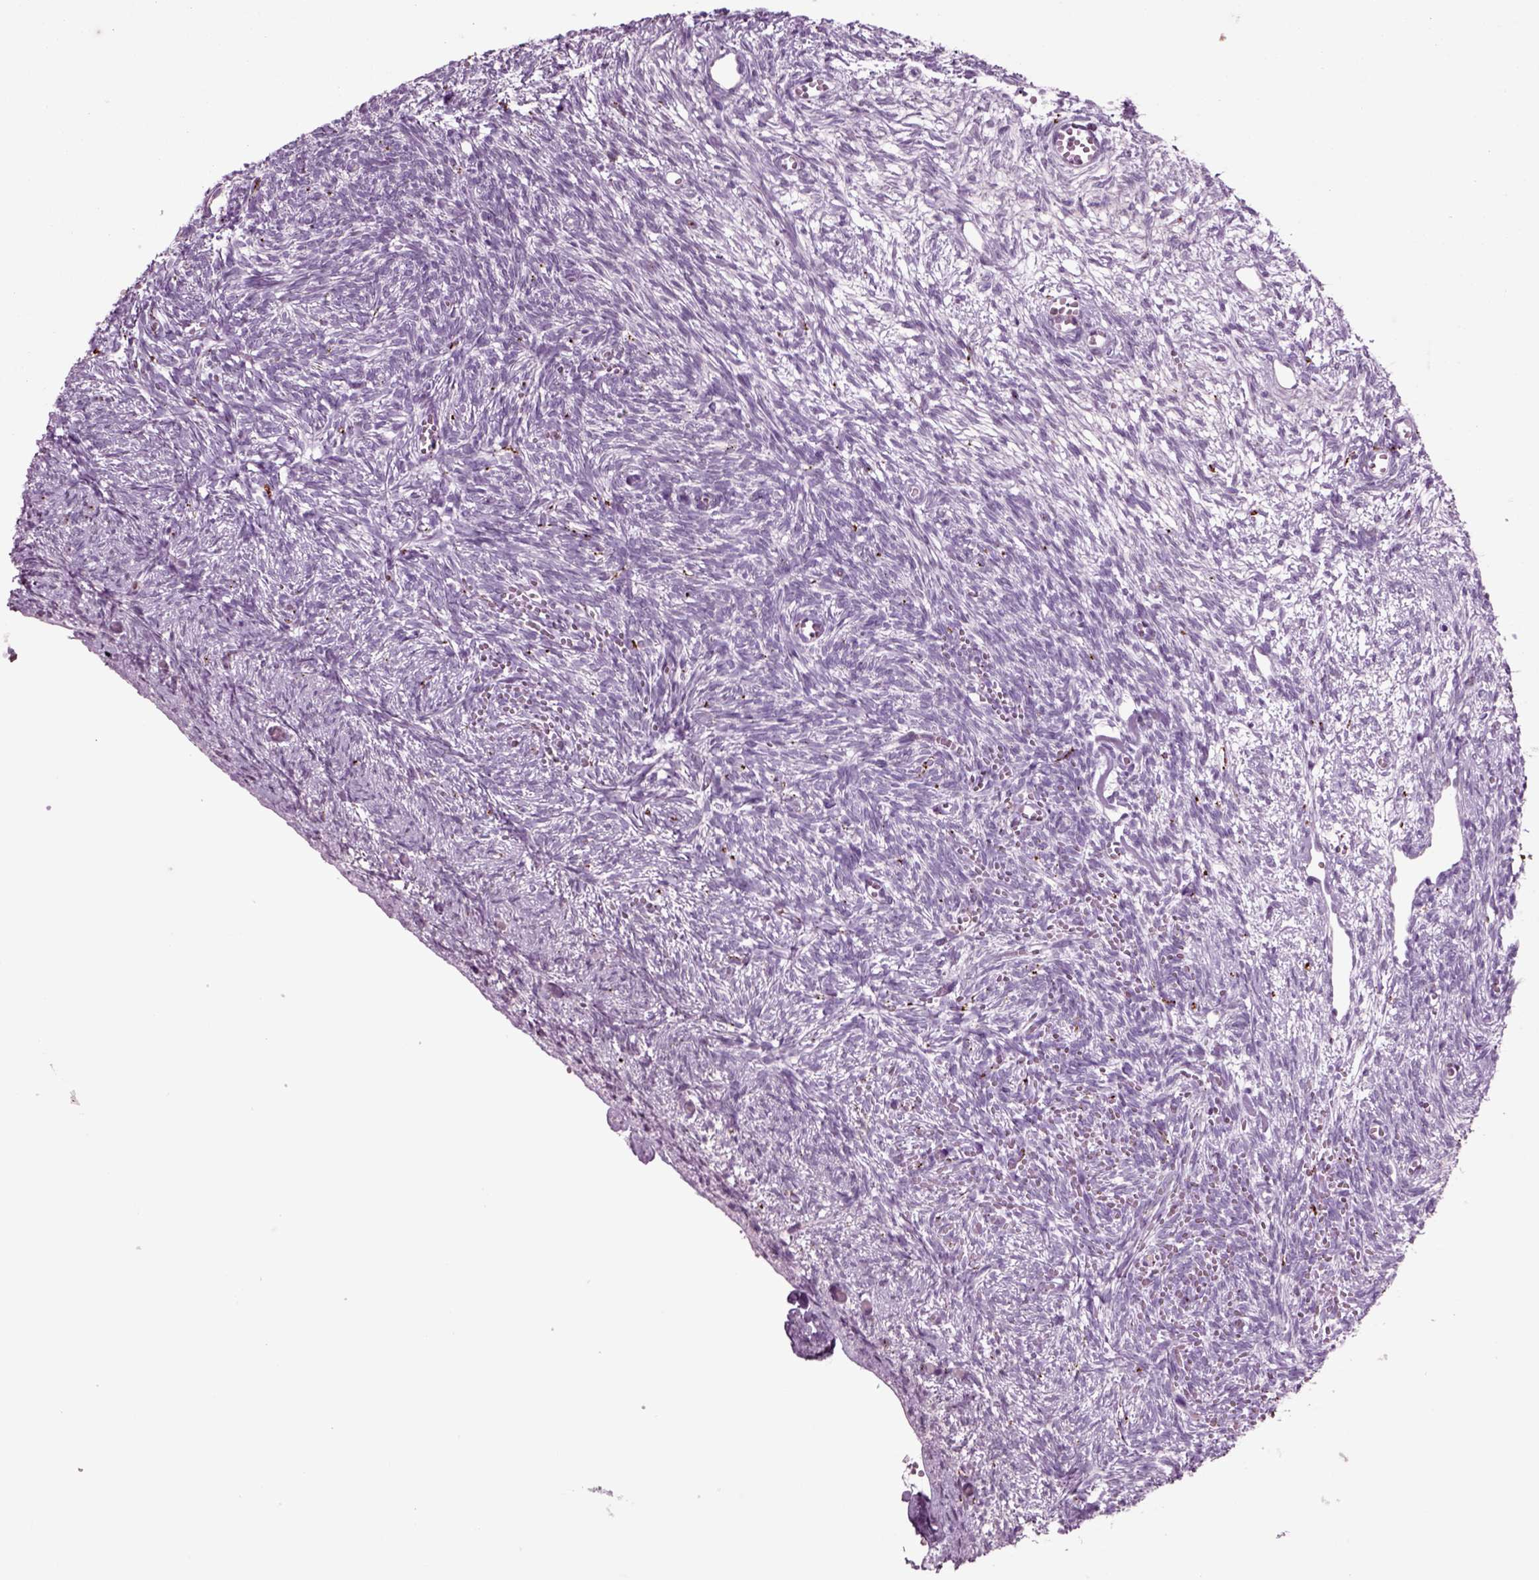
{"staining": {"intensity": "negative", "quantity": "none", "location": "none"}, "tissue": "ovary", "cell_type": "Follicle cells", "image_type": "normal", "snomed": [{"axis": "morphology", "description": "Normal tissue, NOS"}, {"axis": "topography", "description": "Ovary"}], "caption": "A photomicrograph of ovary stained for a protein demonstrates no brown staining in follicle cells. (DAB (3,3'-diaminobenzidine) immunohistochemistry (IHC) visualized using brightfield microscopy, high magnification).", "gene": "CHGB", "patient": {"sex": "female", "age": 43}}